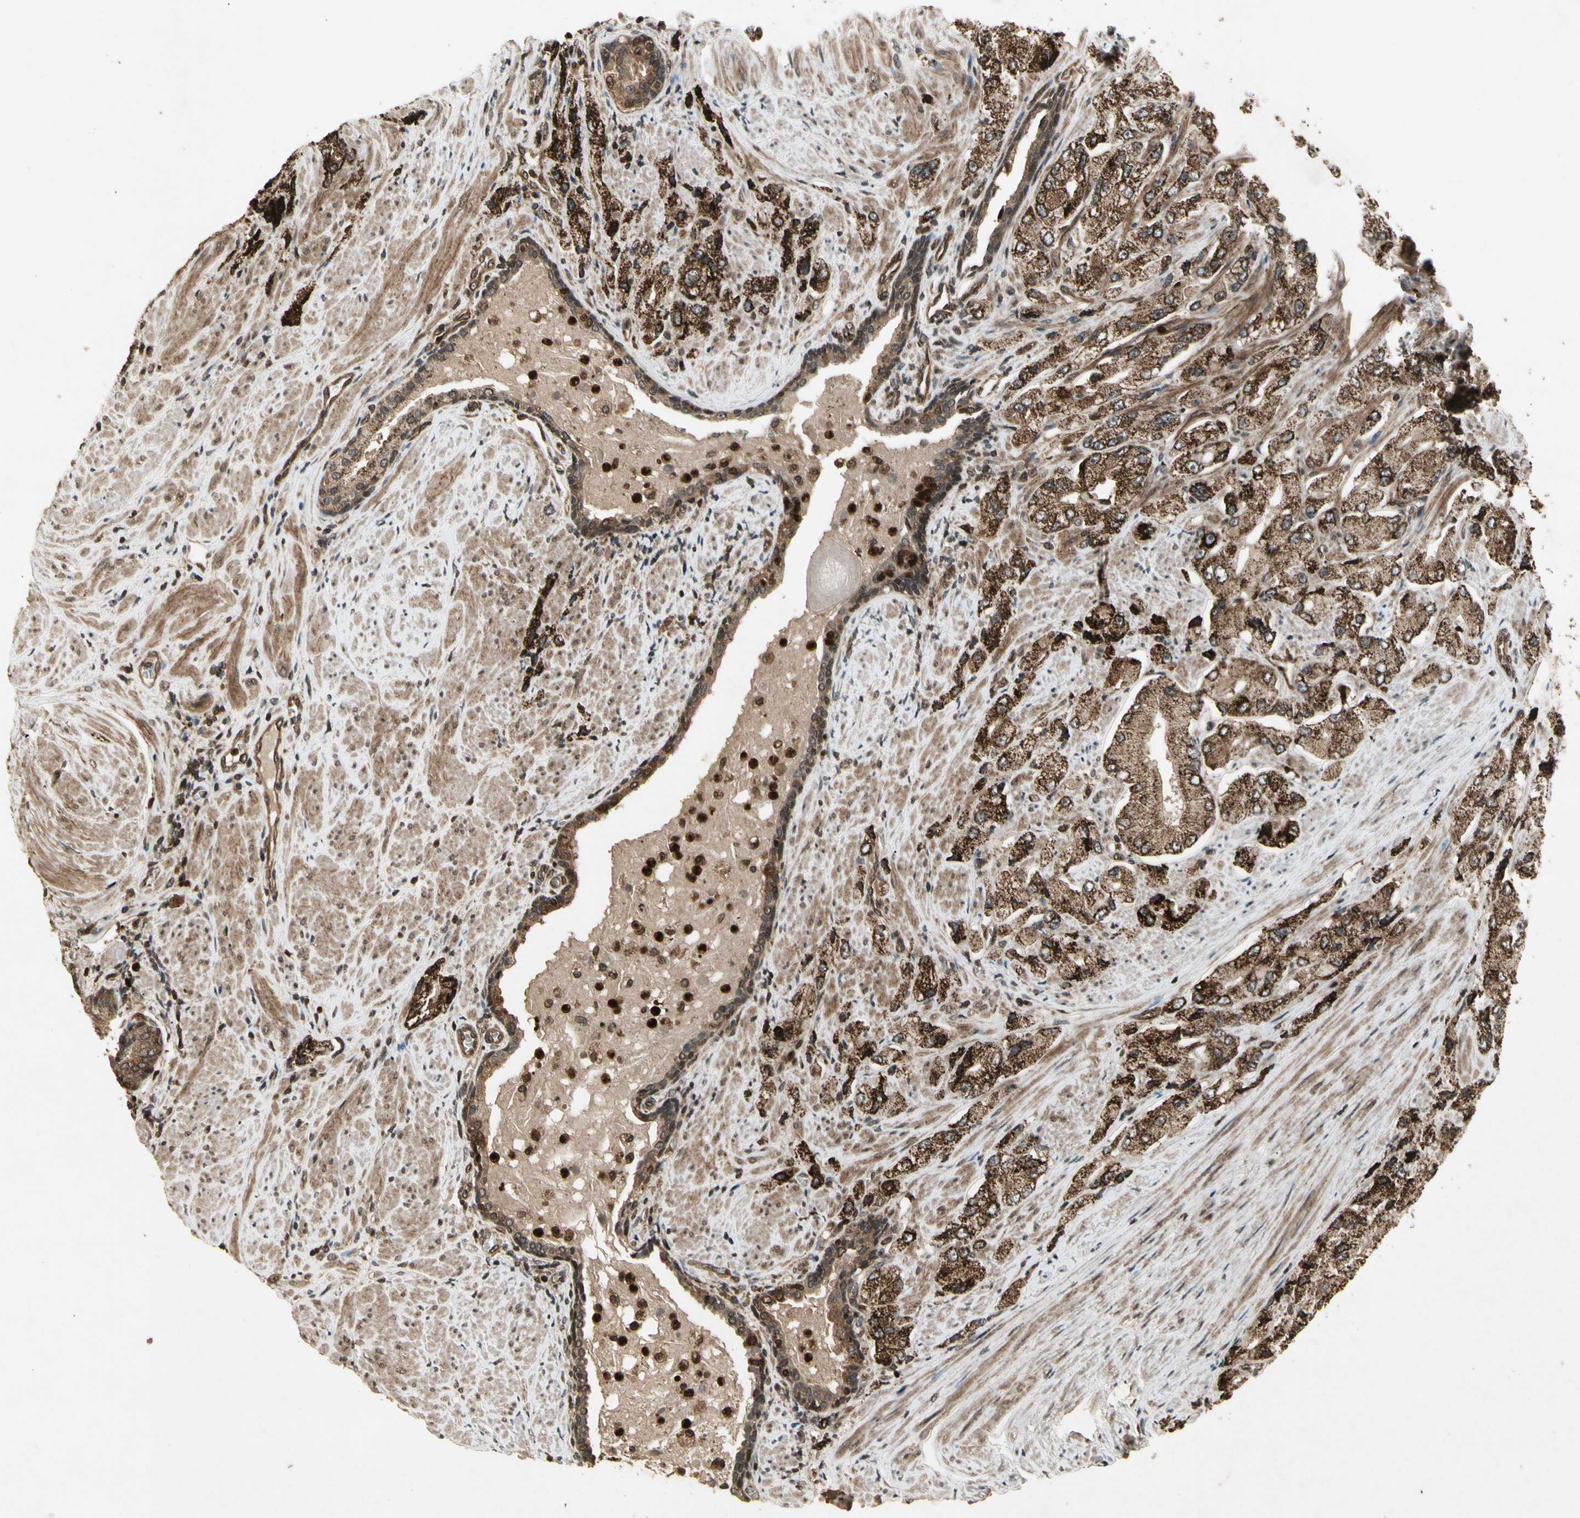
{"staining": {"intensity": "strong", "quantity": ">75%", "location": "cytoplasmic/membranous"}, "tissue": "prostate cancer", "cell_type": "Tumor cells", "image_type": "cancer", "snomed": [{"axis": "morphology", "description": "Adenocarcinoma, High grade"}, {"axis": "topography", "description": "Prostate"}], "caption": "A micrograph of prostate cancer (adenocarcinoma (high-grade)) stained for a protein exhibits strong cytoplasmic/membranous brown staining in tumor cells.", "gene": "GLRX", "patient": {"sex": "male", "age": 58}}